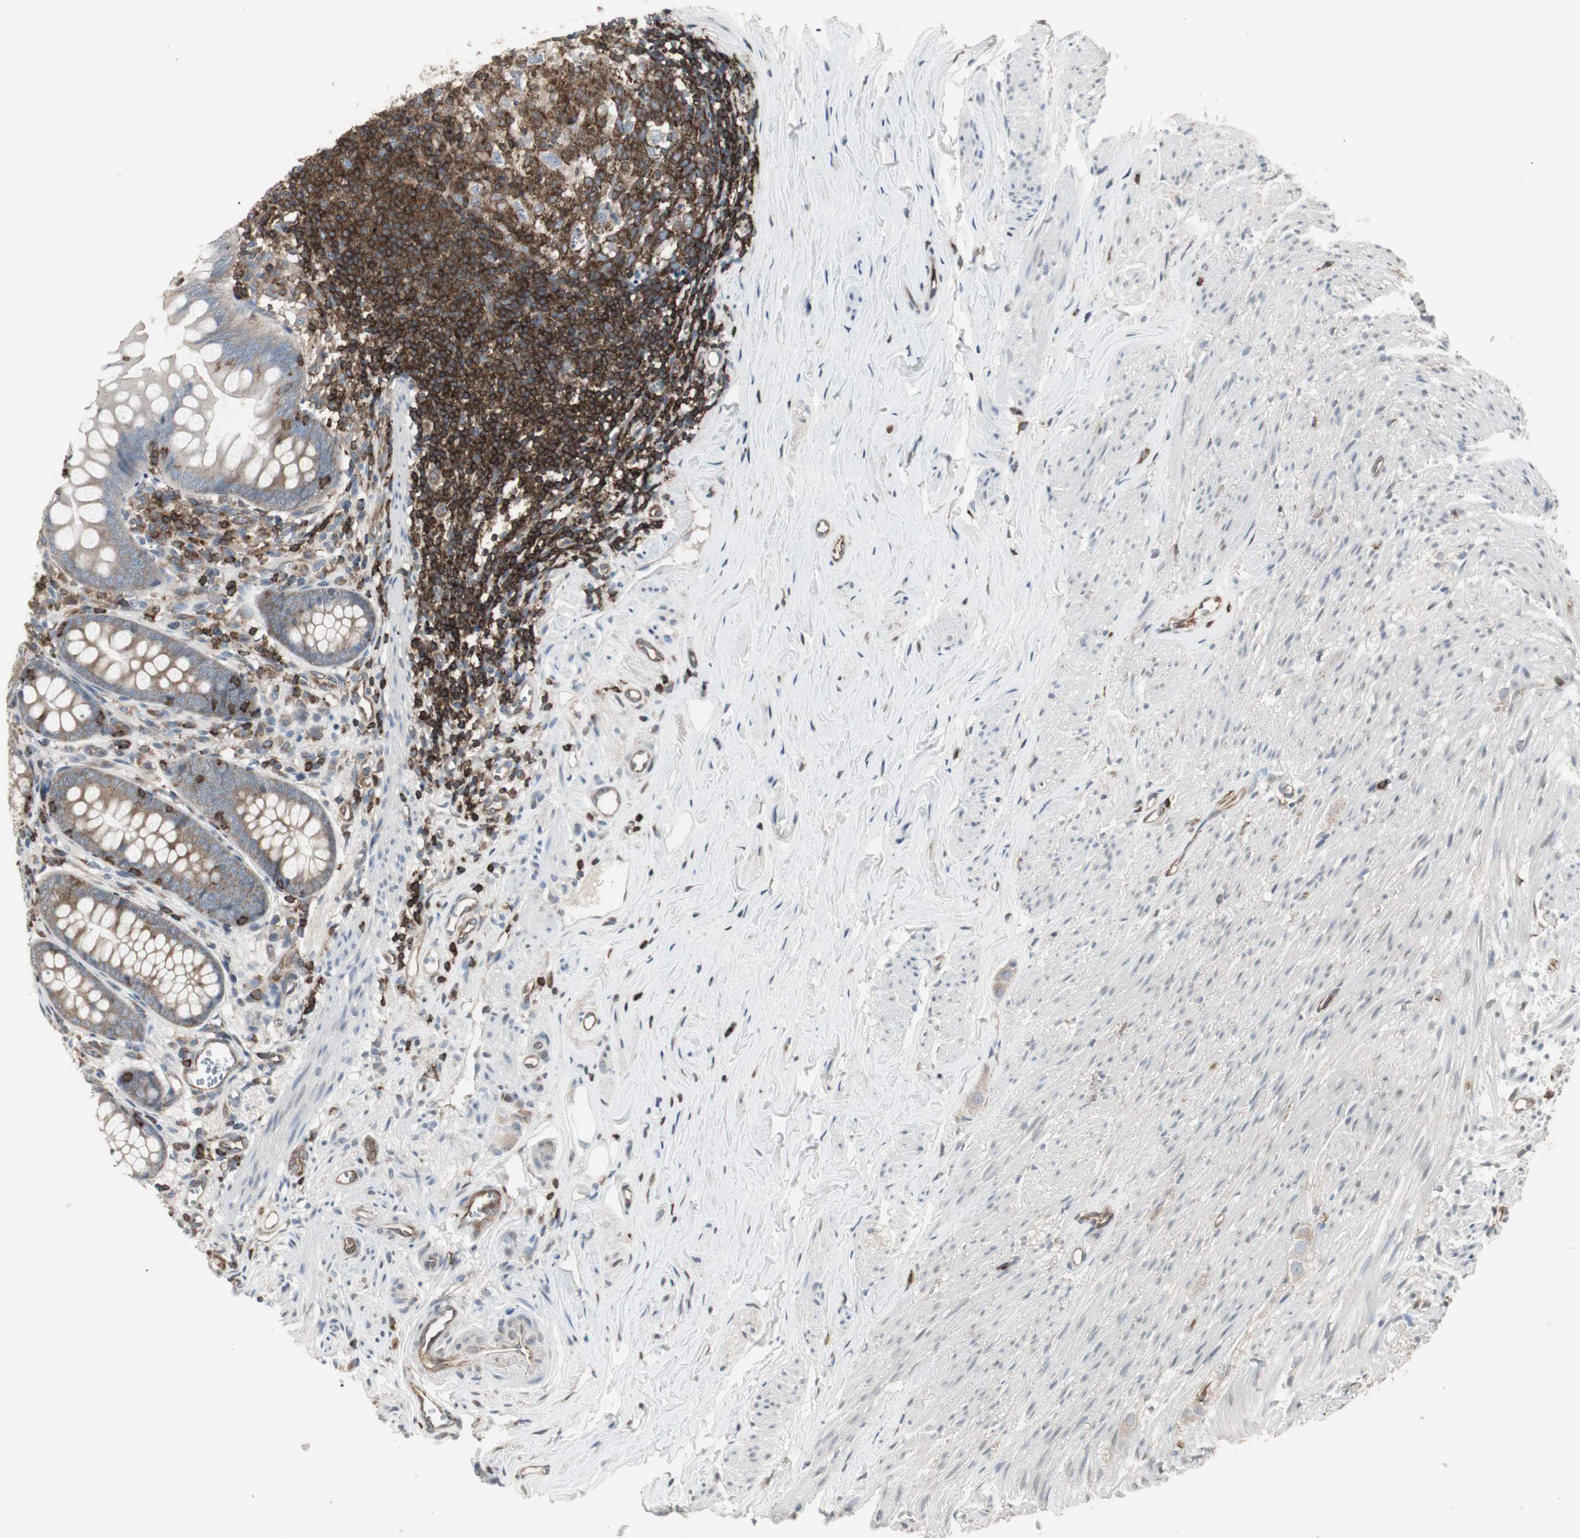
{"staining": {"intensity": "weak", "quantity": "25%-75%", "location": "cytoplasmic/membranous"}, "tissue": "appendix", "cell_type": "Glandular cells", "image_type": "normal", "snomed": [{"axis": "morphology", "description": "Normal tissue, NOS"}, {"axis": "topography", "description": "Appendix"}], "caption": "Immunohistochemistry (IHC) staining of unremarkable appendix, which shows low levels of weak cytoplasmic/membranous expression in about 25%-75% of glandular cells indicating weak cytoplasmic/membranous protein positivity. The staining was performed using DAB (3,3'-diaminobenzidine) (brown) for protein detection and nuclei were counterstained in hematoxylin (blue).", "gene": "ARHGEF1", "patient": {"sex": "female", "age": 77}}